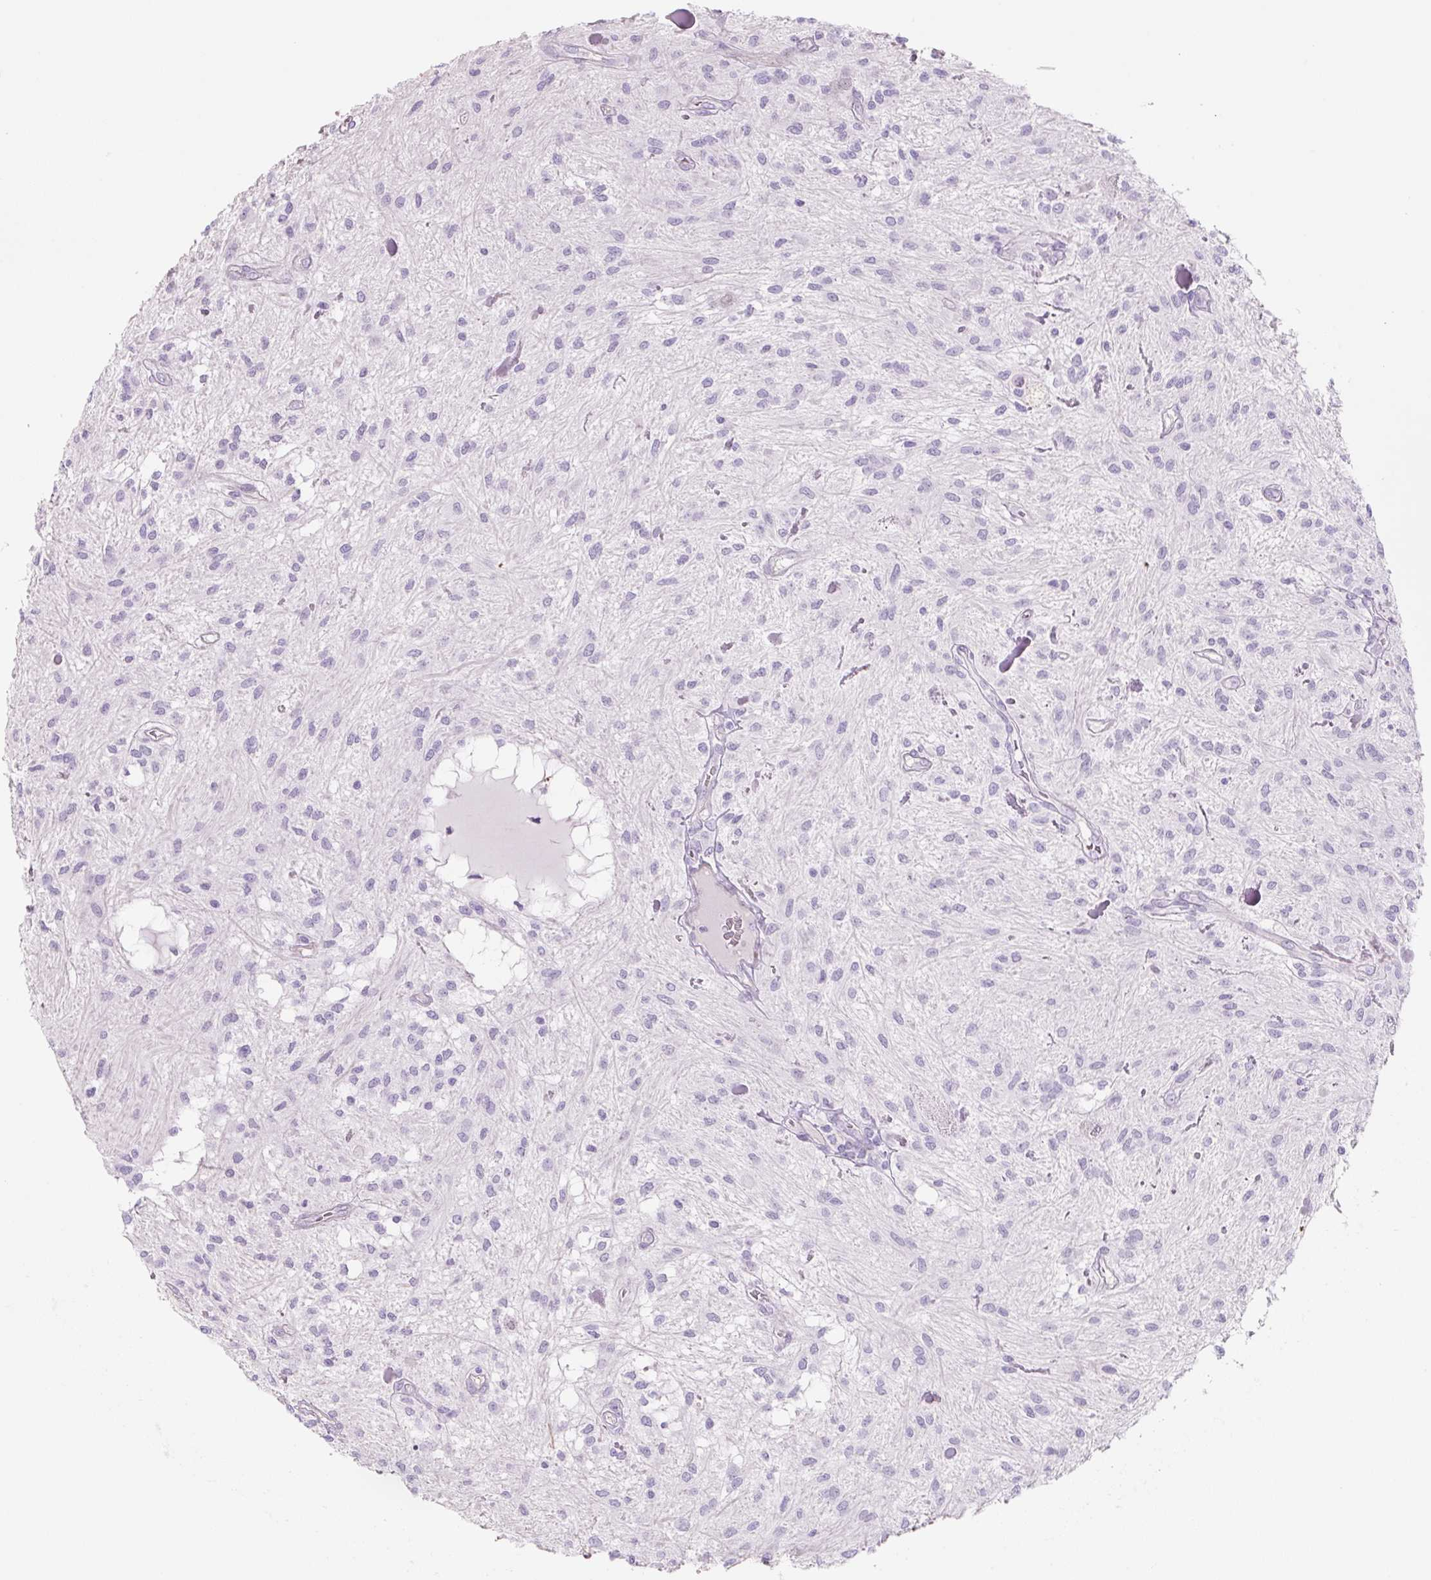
{"staining": {"intensity": "negative", "quantity": "none", "location": "none"}, "tissue": "glioma", "cell_type": "Tumor cells", "image_type": "cancer", "snomed": [{"axis": "morphology", "description": "Glioma, malignant, Low grade"}, {"axis": "topography", "description": "Cerebellum"}], "caption": "Photomicrograph shows no protein staining in tumor cells of low-grade glioma (malignant) tissue. (Brightfield microscopy of DAB (3,3'-diaminobenzidine) immunohistochemistry (IHC) at high magnification).", "gene": "PRM1", "patient": {"sex": "female", "age": 14}}